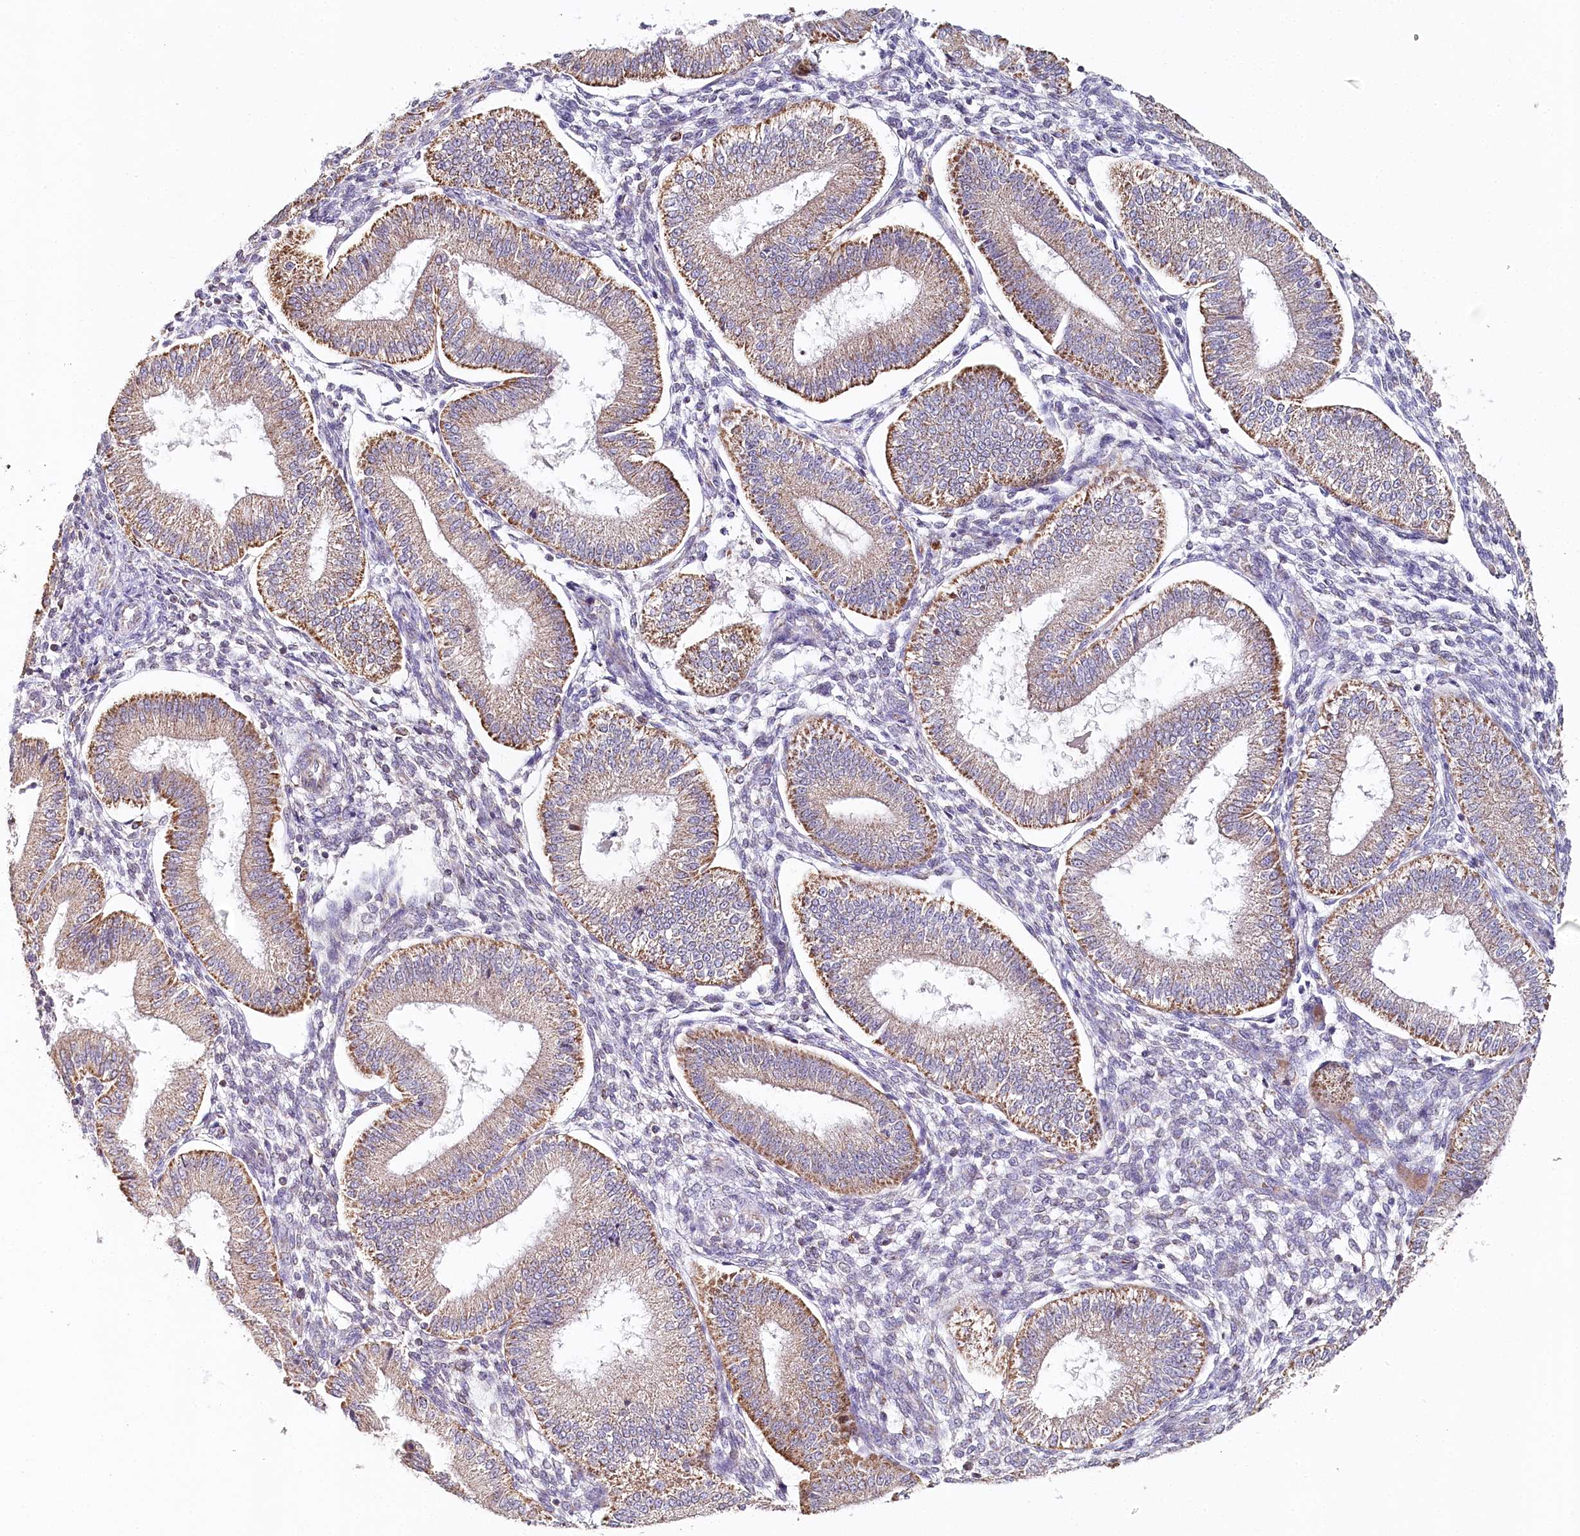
{"staining": {"intensity": "moderate", "quantity": "<25%", "location": "cytoplasmic/membranous"}, "tissue": "endometrium", "cell_type": "Cells in endometrial stroma", "image_type": "normal", "snomed": [{"axis": "morphology", "description": "Normal tissue, NOS"}, {"axis": "topography", "description": "Endometrium"}], "caption": "Protein expression analysis of normal human endometrium reveals moderate cytoplasmic/membranous staining in approximately <25% of cells in endometrial stroma. The staining was performed using DAB (3,3'-diaminobenzidine) to visualize the protein expression in brown, while the nuclei were stained in blue with hematoxylin (Magnification: 20x).", "gene": "MMP25", "patient": {"sex": "female", "age": 39}}